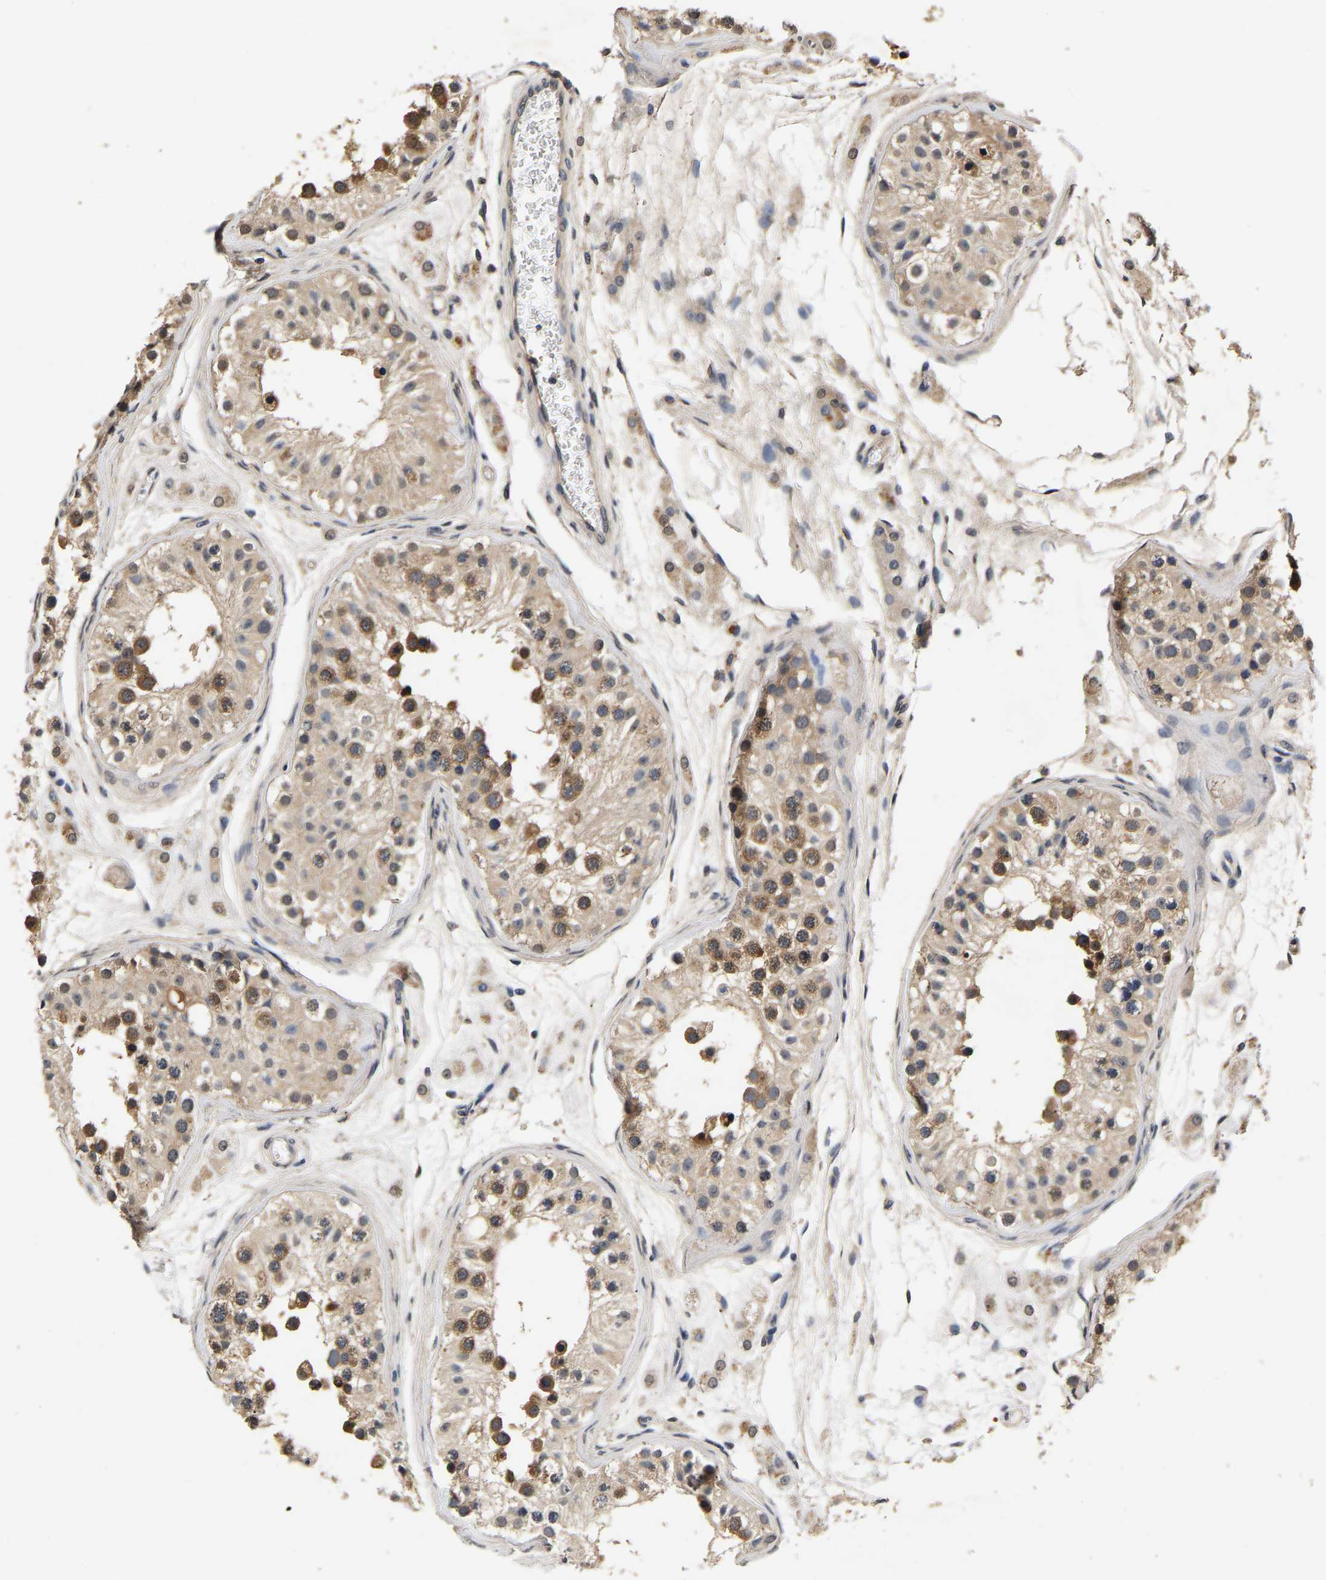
{"staining": {"intensity": "moderate", "quantity": ">75%", "location": "cytoplasmic/membranous"}, "tissue": "testis", "cell_type": "Cells in seminiferous ducts", "image_type": "normal", "snomed": [{"axis": "morphology", "description": "Normal tissue, NOS"}, {"axis": "morphology", "description": "Adenocarcinoma, metastatic, NOS"}, {"axis": "topography", "description": "Testis"}], "caption": "High-power microscopy captured an immunohistochemistry micrograph of normal testis, revealing moderate cytoplasmic/membranous positivity in approximately >75% of cells in seminiferous ducts.", "gene": "RUVBL1", "patient": {"sex": "male", "age": 26}}